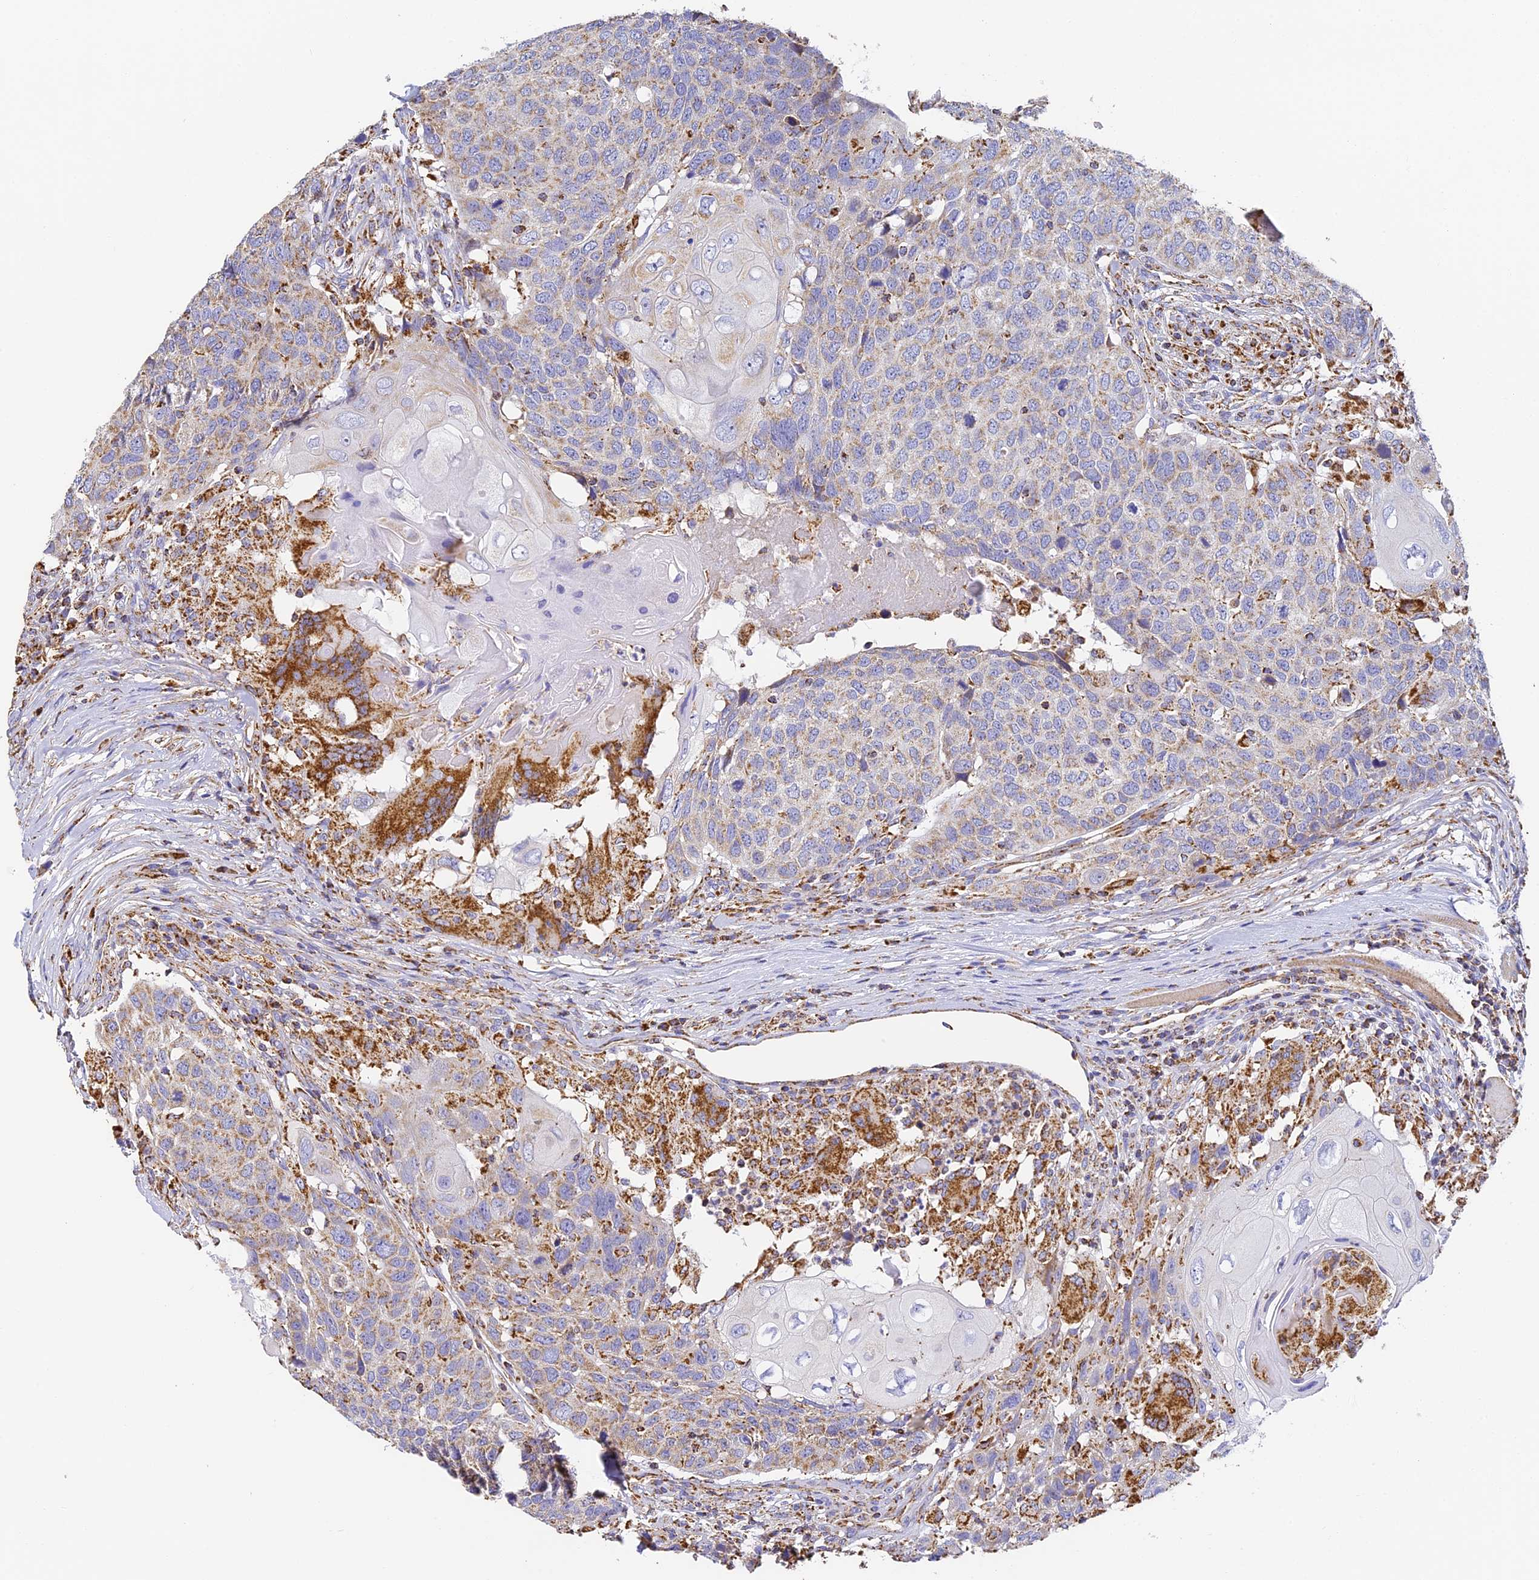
{"staining": {"intensity": "strong", "quantity": "<25%", "location": "cytoplasmic/membranous"}, "tissue": "head and neck cancer", "cell_type": "Tumor cells", "image_type": "cancer", "snomed": [{"axis": "morphology", "description": "Squamous cell carcinoma, NOS"}, {"axis": "topography", "description": "Head-Neck"}], "caption": "Tumor cells show medium levels of strong cytoplasmic/membranous positivity in approximately <25% of cells in human head and neck cancer. (DAB = brown stain, brightfield microscopy at high magnification).", "gene": "COX6C", "patient": {"sex": "male", "age": 66}}